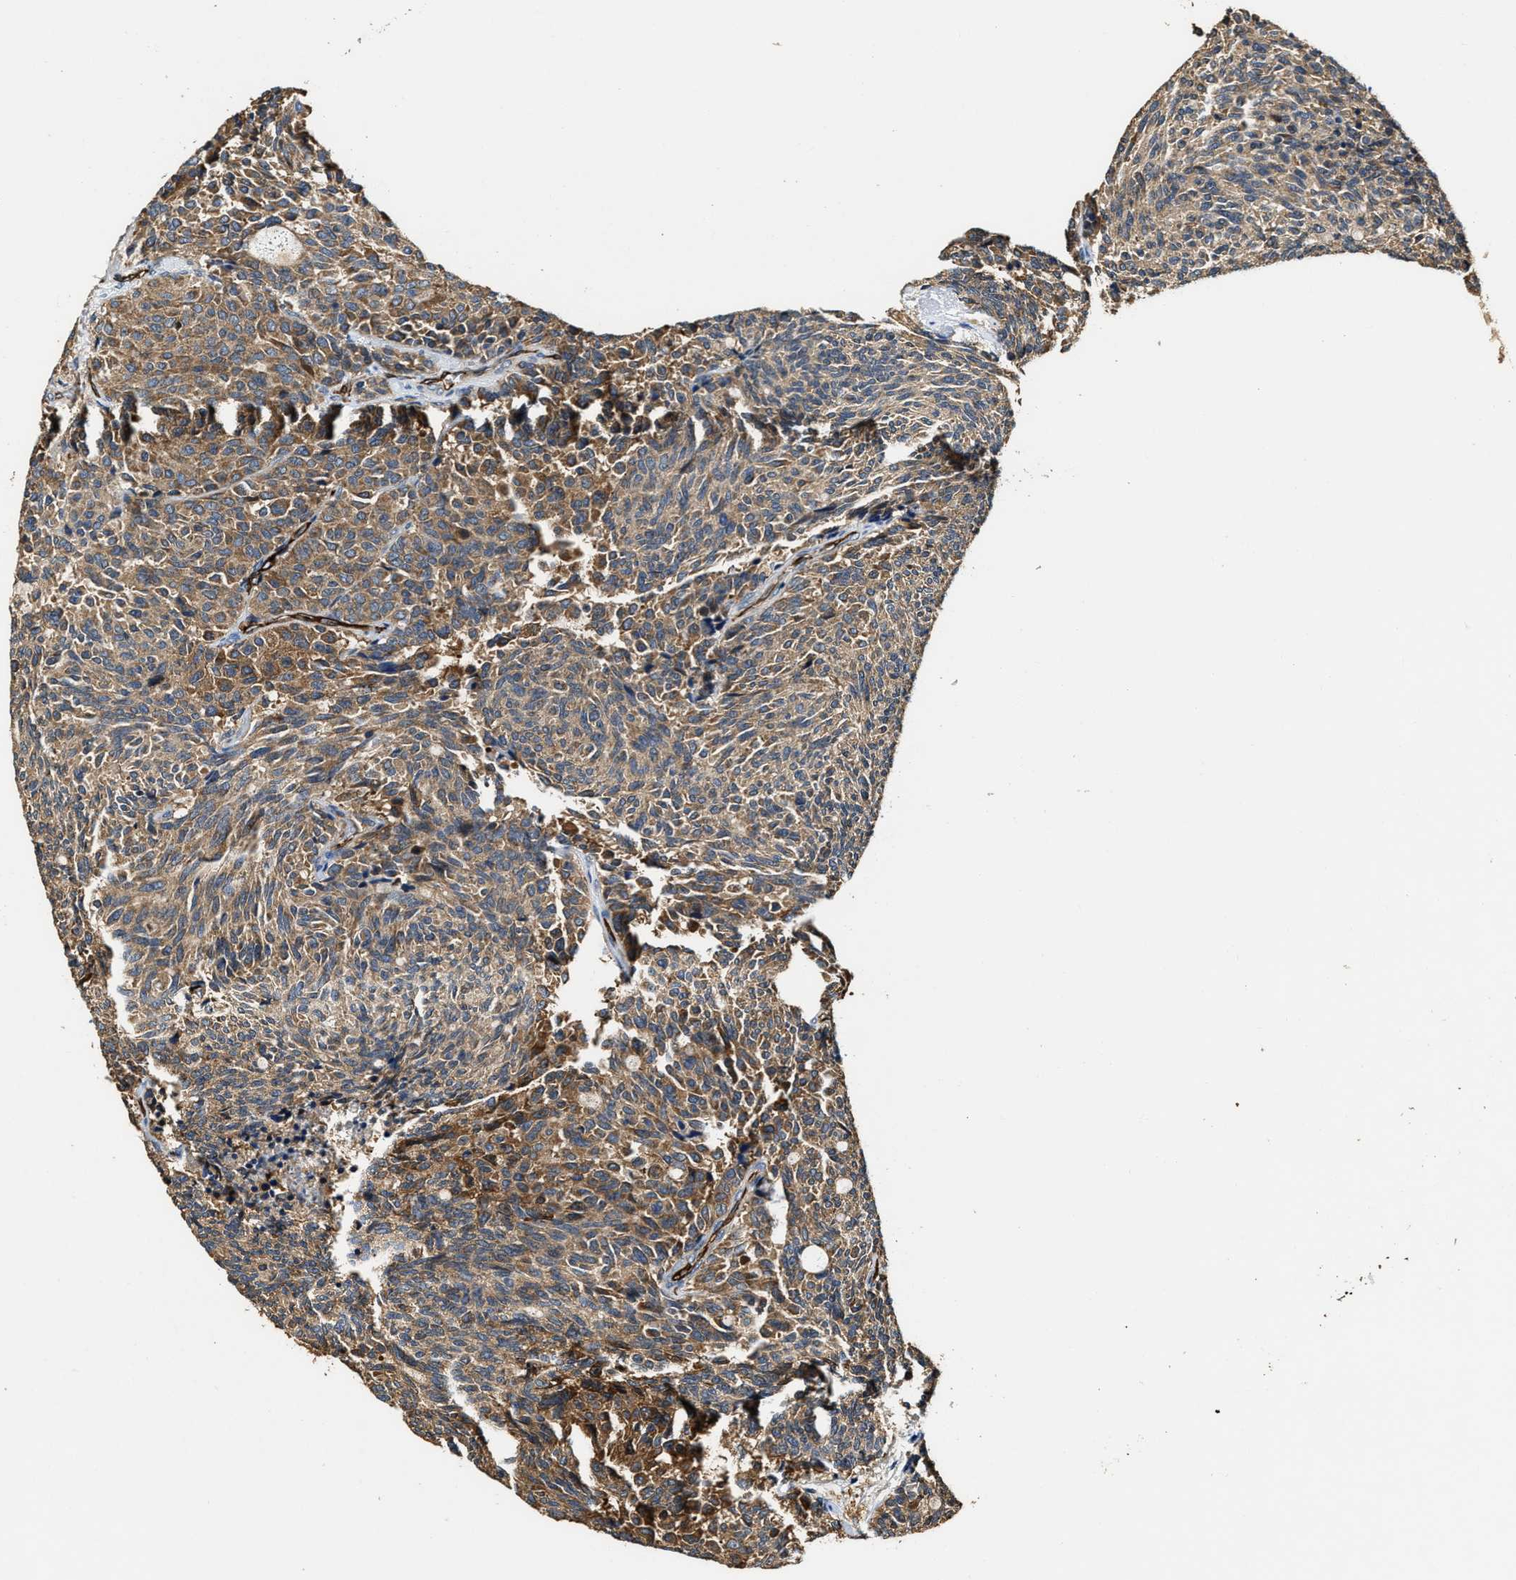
{"staining": {"intensity": "moderate", "quantity": "25%-75%", "location": "cytoplasmic/membranous"}, "tissue": "carcinoid", "cell_type": "Tumor cells", "image_type": "cancer", "snomed": [{"axis": "morphology", "description": "Carcinoid, malignant, NOS"}, {"axis": "topography", "description": "Pancreas"}], "caption": "Immunohistochemistry histopathology image of carcinoid stained for a protein (brown), which displays medium levels of moderate cytoplasmic/membranous staining in about 25%-75% of tumor cells.", "gene": "GFRA3", "patient": {"sex": "female", "age": 54}}